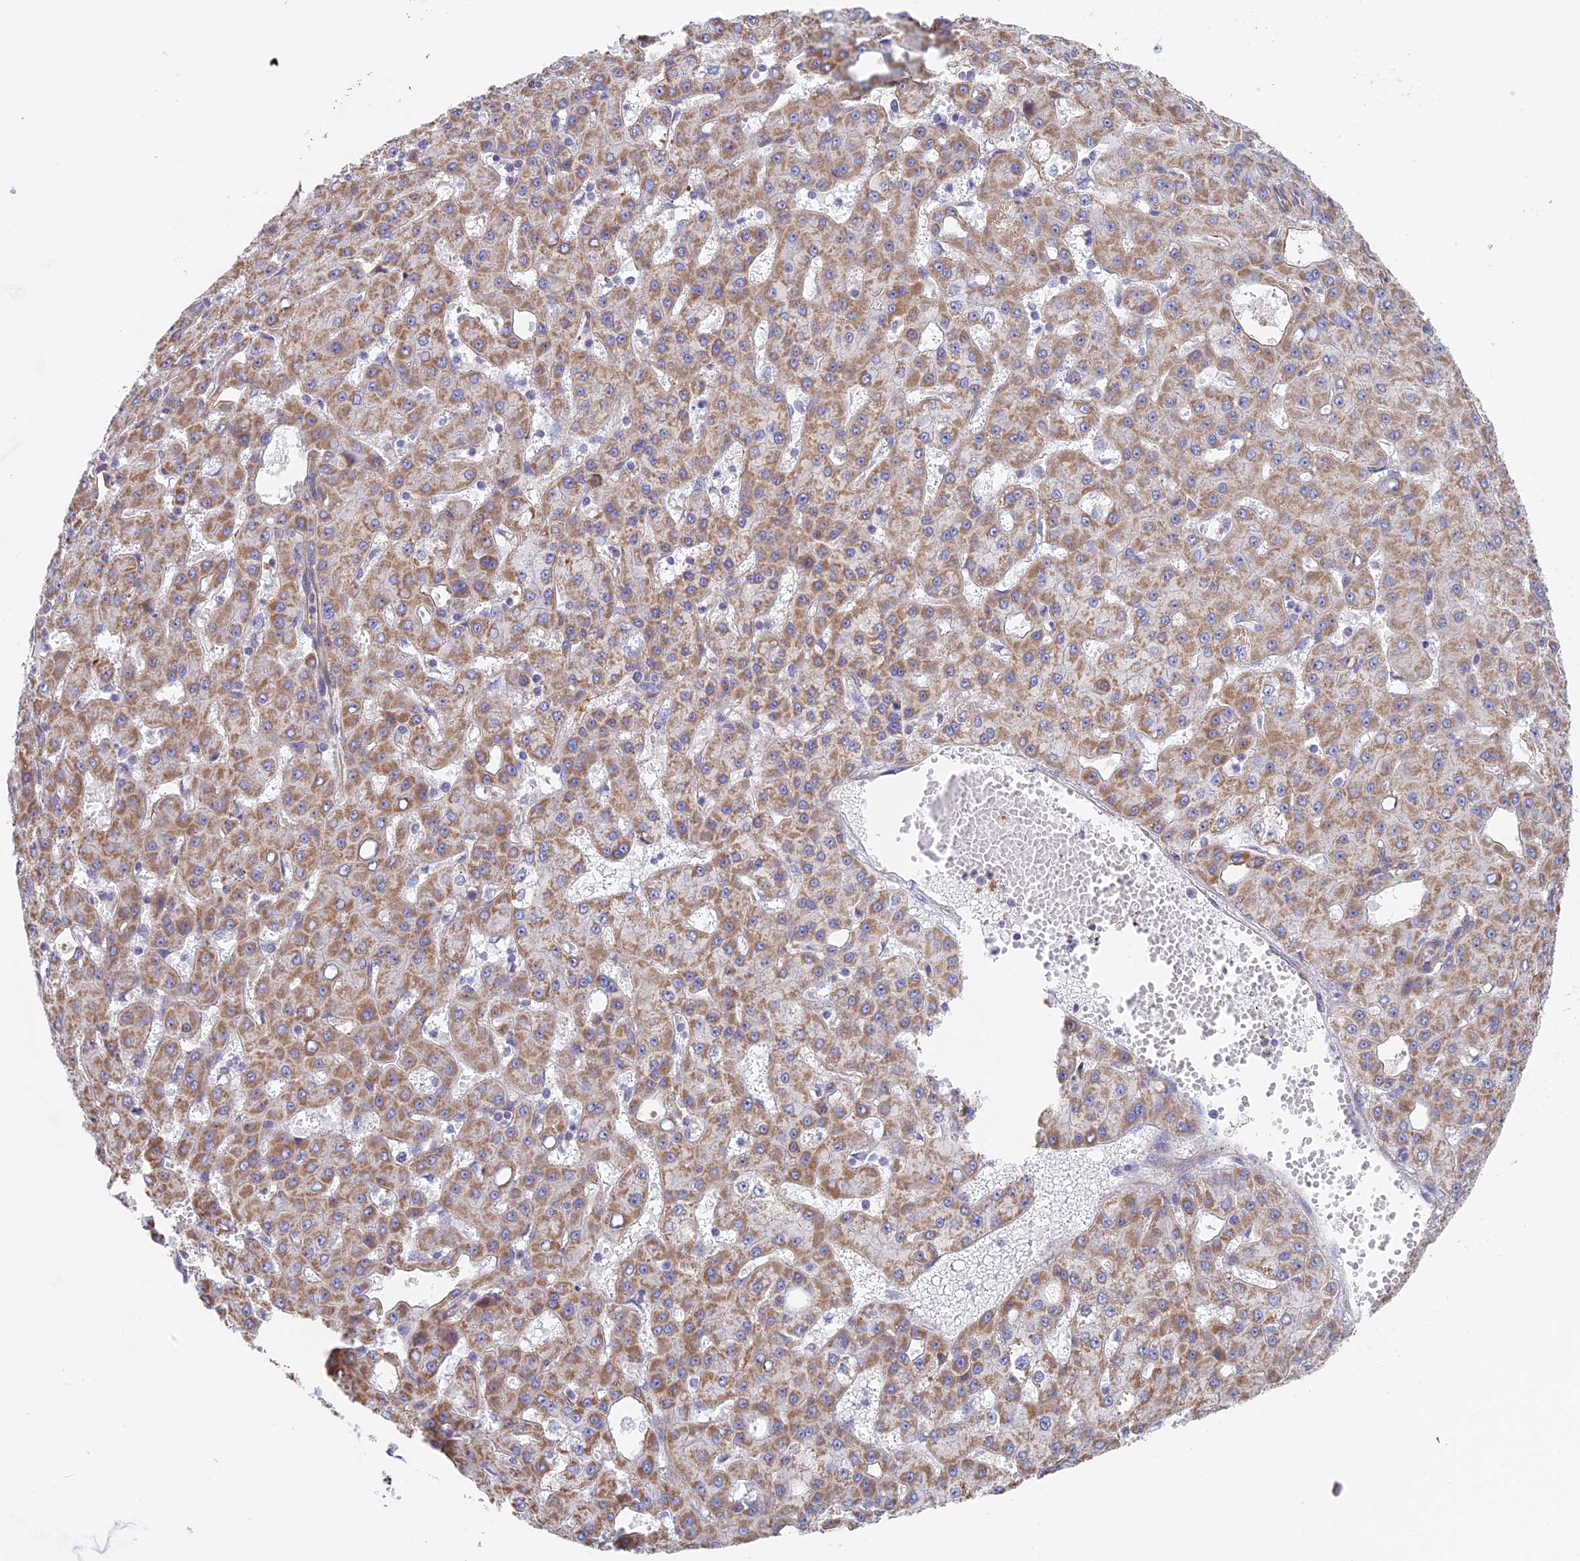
{"staining": {"intensity": "weak", "quantity": ">75%", "location": "cytoplasmic/membranous"}, "tissue": "liver cancer", "cell_type": "Tumor cells", "image_type": "cancer", "snomed": [{"axis": "morphology", "description": "Carcinoma, Hepatocellular, NOS"}, {"axis": "topography", "description": "Liver"}], "caption": "Human hepatocellular carcinoma (liver) stained with a brown dye shows weak cytoplasmic/membranous positive positivity in about >75% of tumor cells.", "gene": "DDA1", "patient": {"sex": "male", "age": 47}}